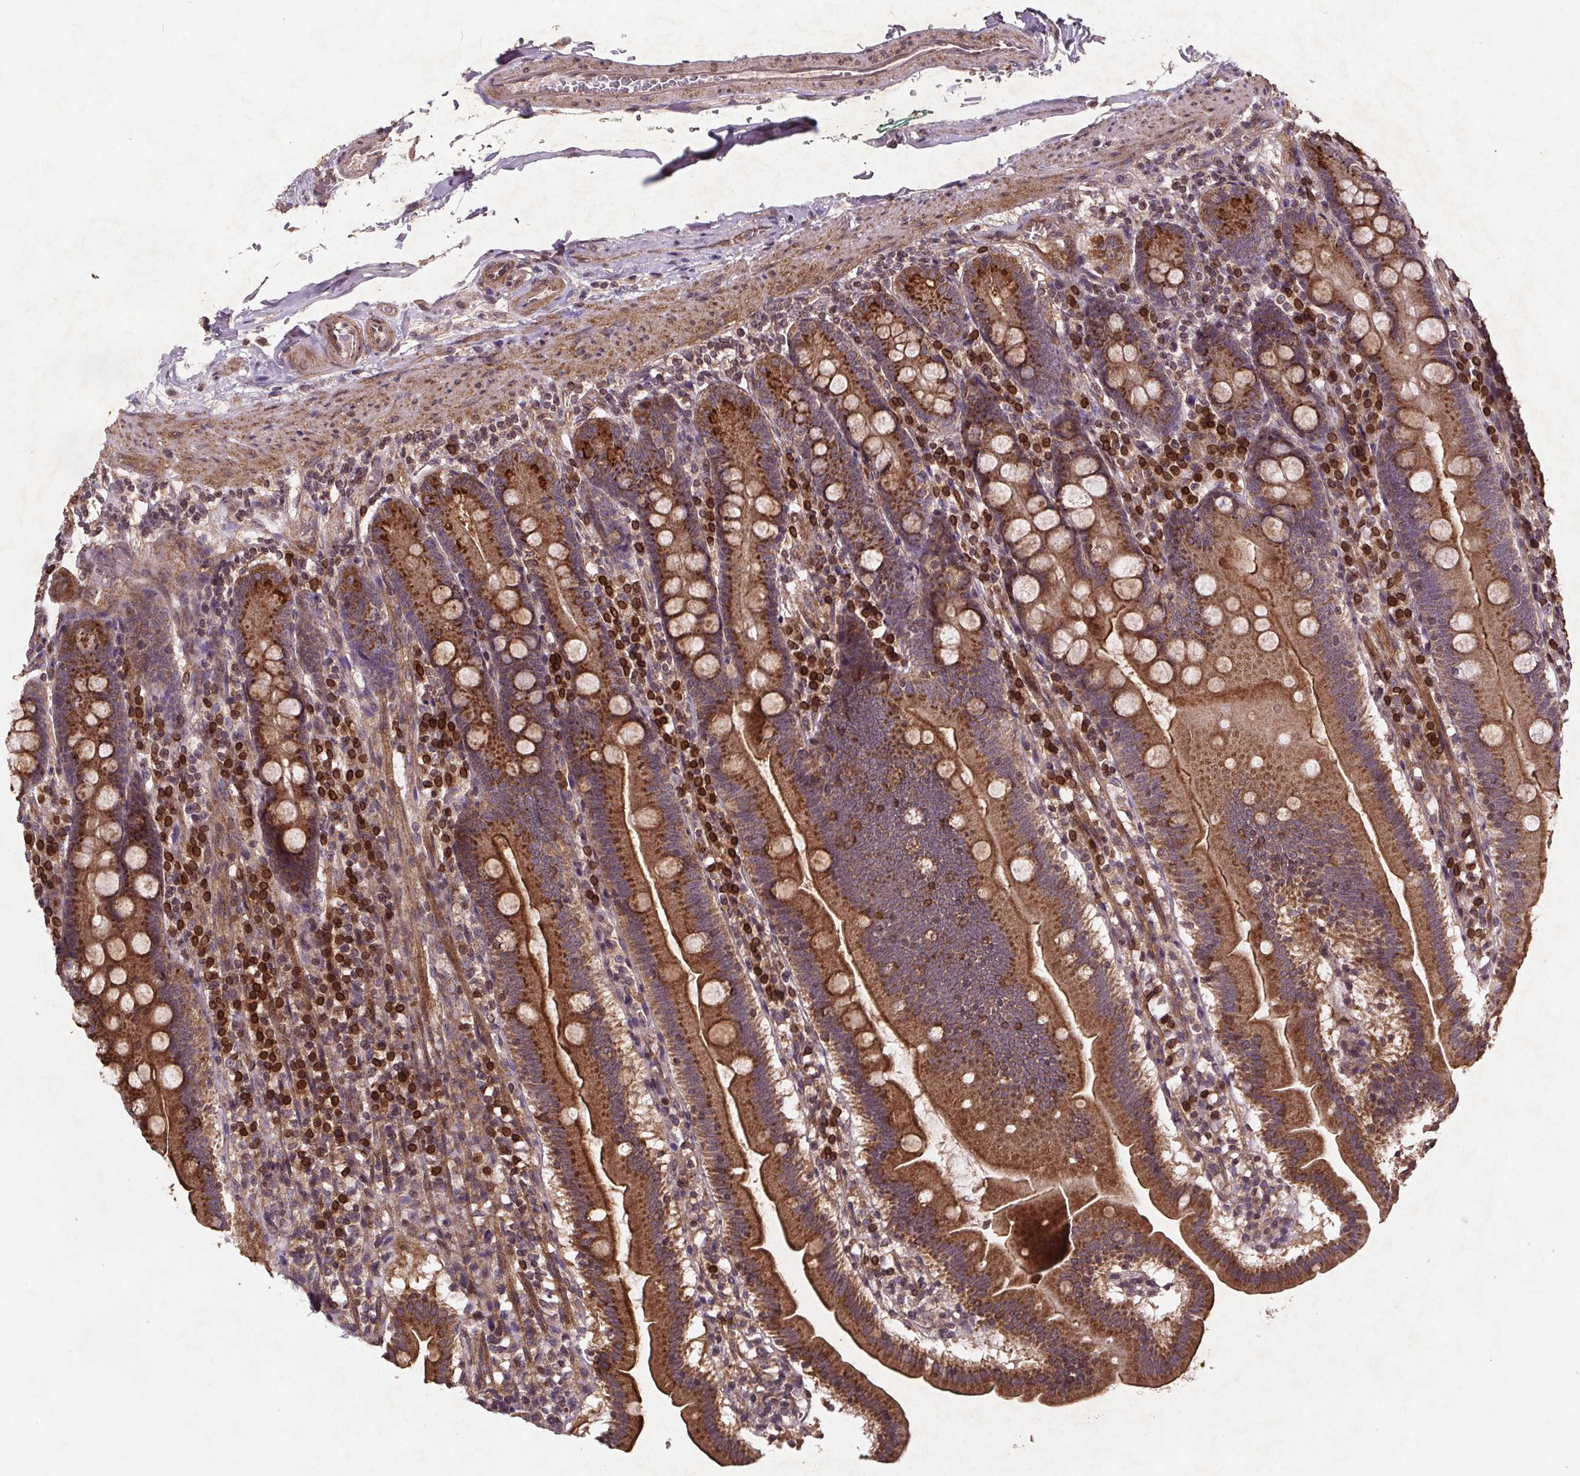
{"staining": {"intensity": "moderate", "quantity": ">75%", "location": "cytoplasmic/membranous"}, "tissue": "duodenum", "cell_type": "Glandular cells", "image_type": "normal", "snomed": [{"axis": "morphology", "description": "Normal tissue, NOS"}, {"axis": "topography", "description": "Duodenum"}], "caption": "Immunohistochemistry image of unremarkable duodenum: duodenum stained using IHC exhibits medium levels of moderate protein expression localized specifically in the cytoplasmic/membranous of glandular cells, appearing as a cytoplasmic/membranous brown color.", "gene": "STRN3", "patient": {"sex": "female", "age": 67}}